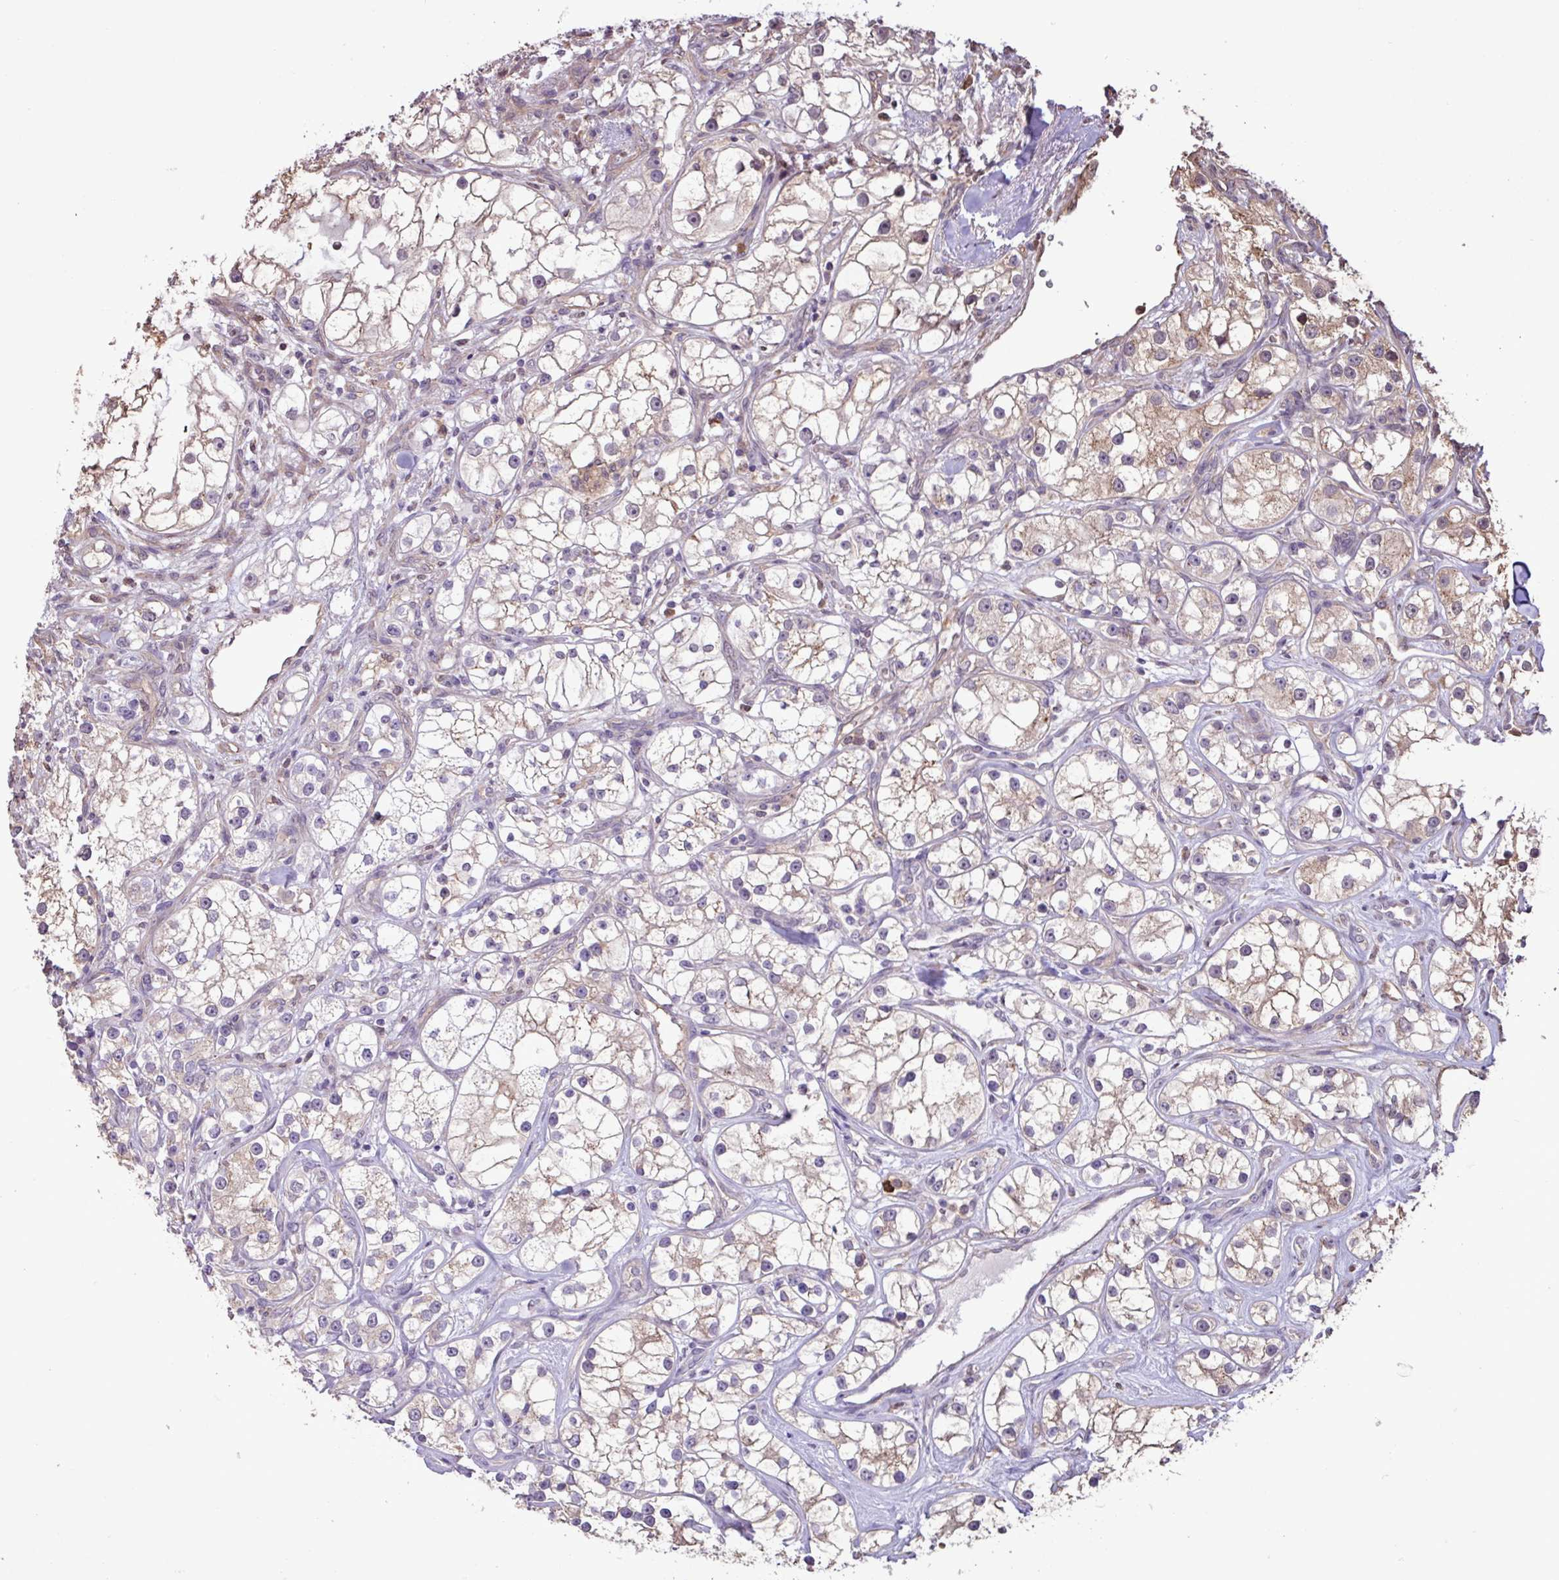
{"staining": {"intensity": "weak", "quantity": "<25%", "location": "cytoplasmic/membranous"}, "tissue": "renal cancer", "cell_type": "Tumor cells", "image_type": "cancer", "snomed": [{"axis": "morphology", "description": "Adenocarcinoma, NOS"}, {"axis": "topography", "description": "Kidney"}], "caption": "Immunohistochemistry micrograph of neoplastic tissue: human renal adenocarcinoma stained with DAB exhibits no significant protein positivity in tumor cells. (Brightfield microscopy of DAB immunohistochemistry at high magnification).", "gene": "CHST11", "patient": {"sex": "male", "age": 77}}